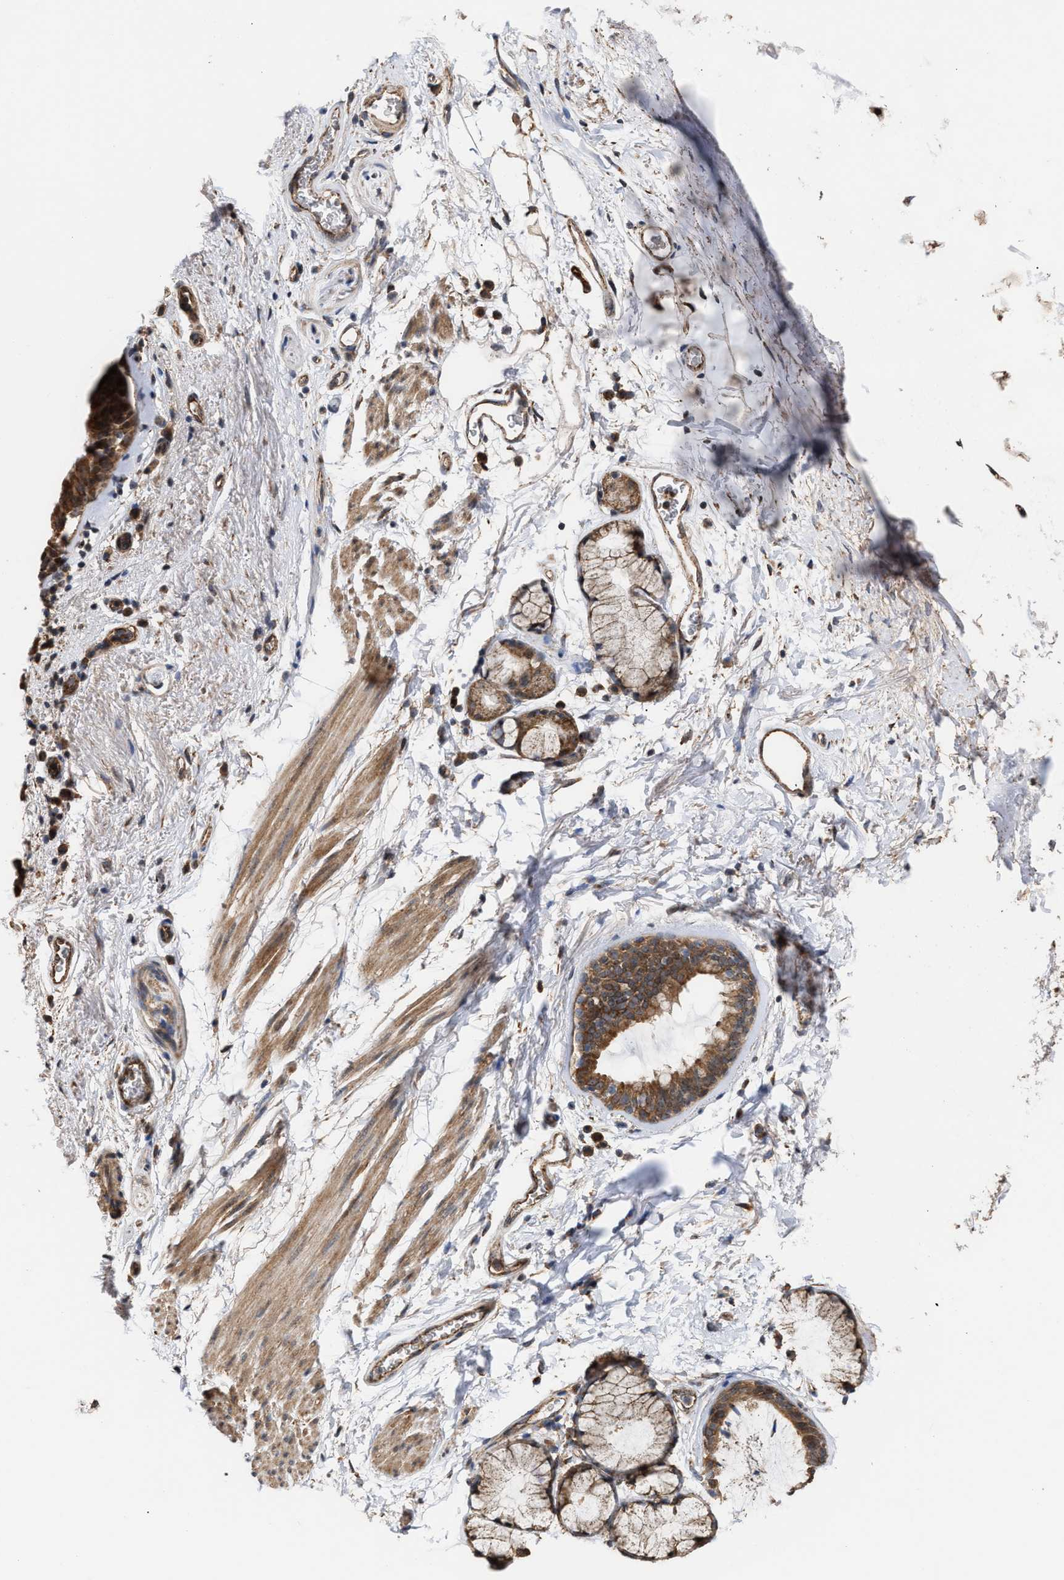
{"staining": {"intensity": "moderate", "quantity": ">75%", "location": "cytoplasmic/membranous"}, "tissue": "bronchus", "cell_type": "Respiratory epithelial cells", "image_type": "normal", "snomed": [{"axis": "morphology", "description": "Normal tissue, NOS"}, {"axis": "topography", "description": "Cartilage tissue"}, {"axis": "topography", "description": "Bronchus"}], "caption": "A micrograph of bronchus stained for a protein shows moderate cytoplasmic/membranous brown staining in respiratory epithelial cells.", "gene": "EXOSC2", "patient": {"sex": "female", "age": 53}}